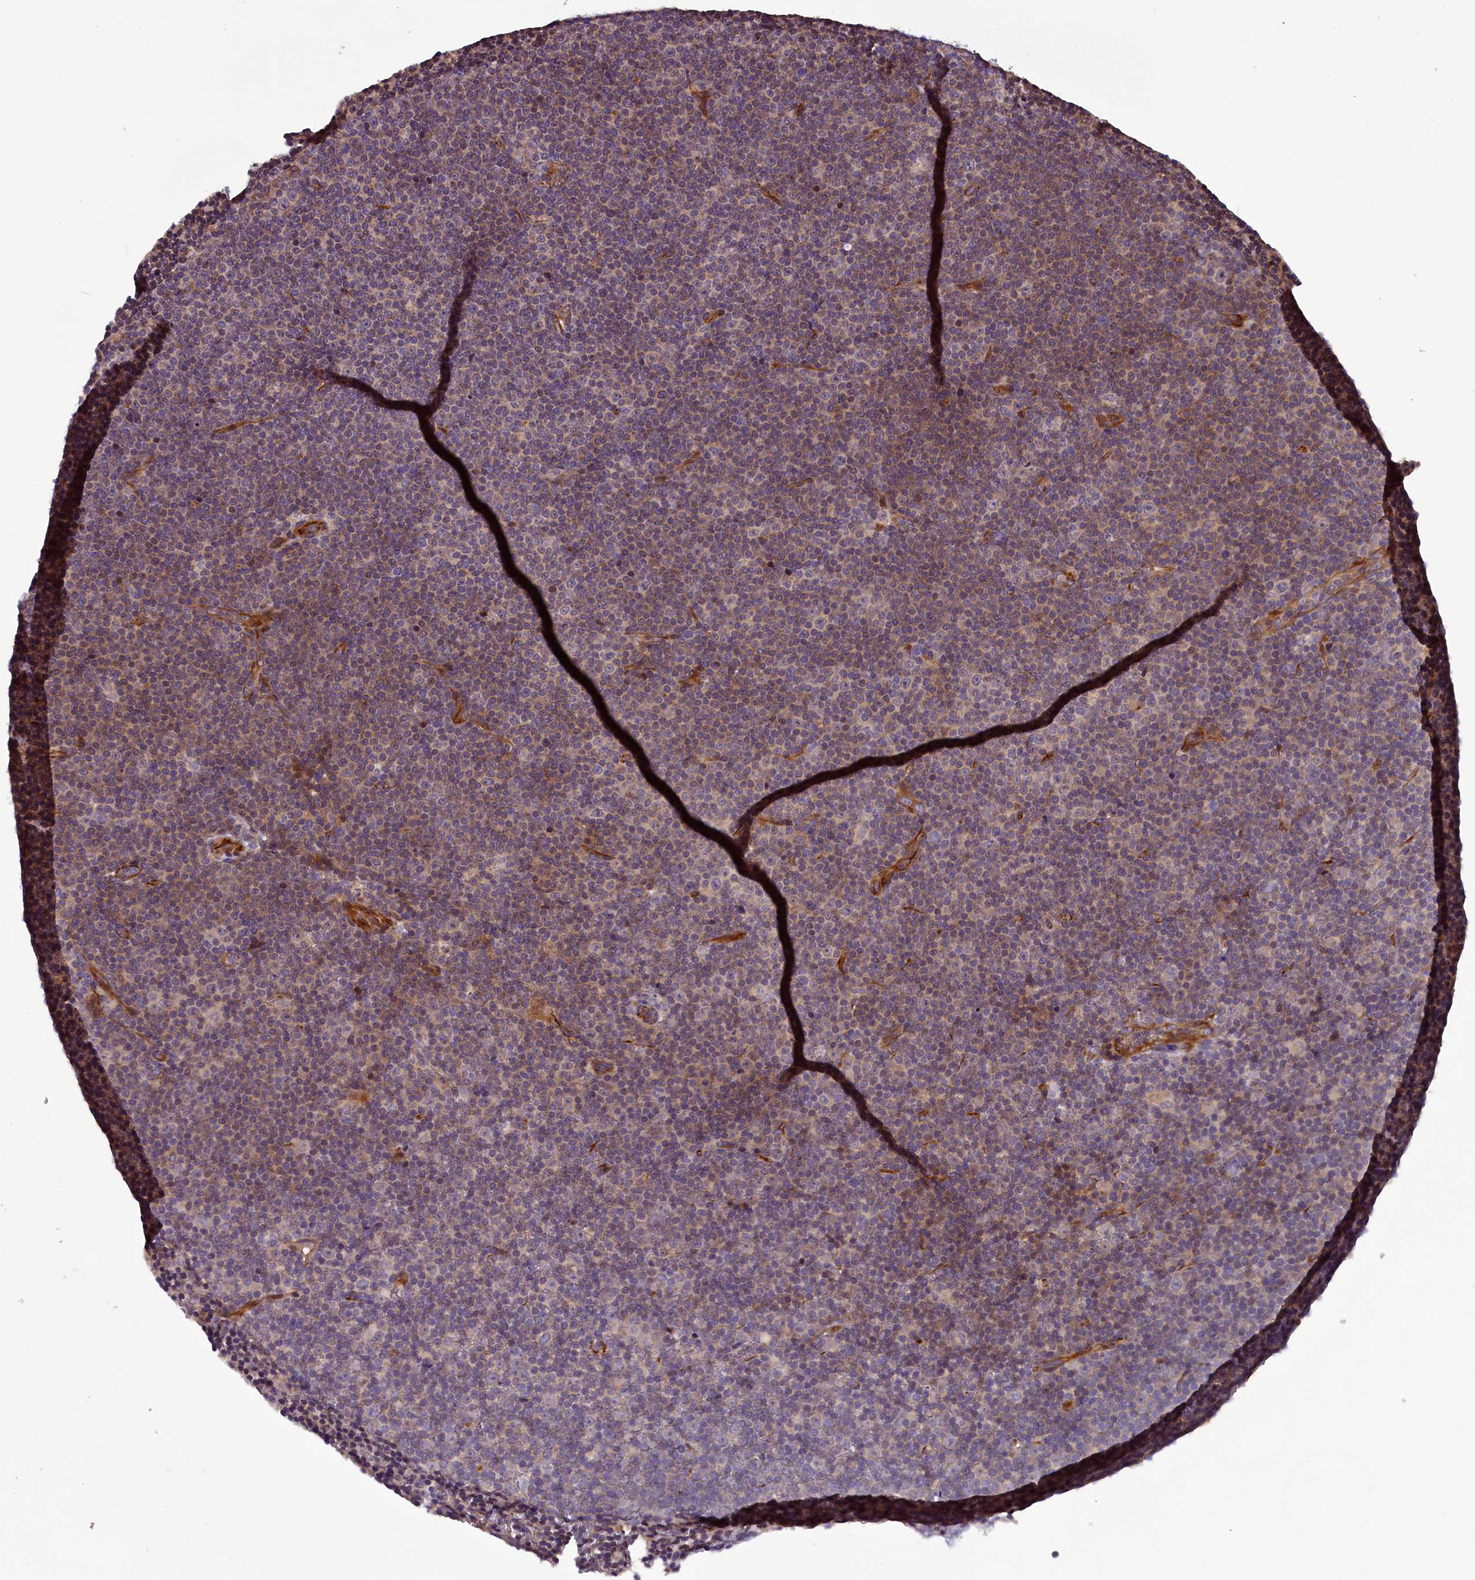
{"staining": {"intensity": "weak", "quantity": "<25%", "location": "cytoplasmic/membranous"}, "tissue": "lymphoma", "cell_type": "Tumor cells", "image_type": "cancer", "snomed": [{"axis": "morphology", "description": "Malignant lymphoma, non-Hodgkin's type, Low grade"}, {"axis": "topography", "description": "Lymph node"}], "caption": "High magnification brightfield microscopy of low-grade malignant lymphoma, non-Hodgkin's type stained with DAB (3,3'-diaminobenzidine) (brown) and counterstained with hematoxylin (blue): tumor cells show no significant positivity.", "gene": "RPUSD2", "patient": {"sex": "female", "age": 67}}